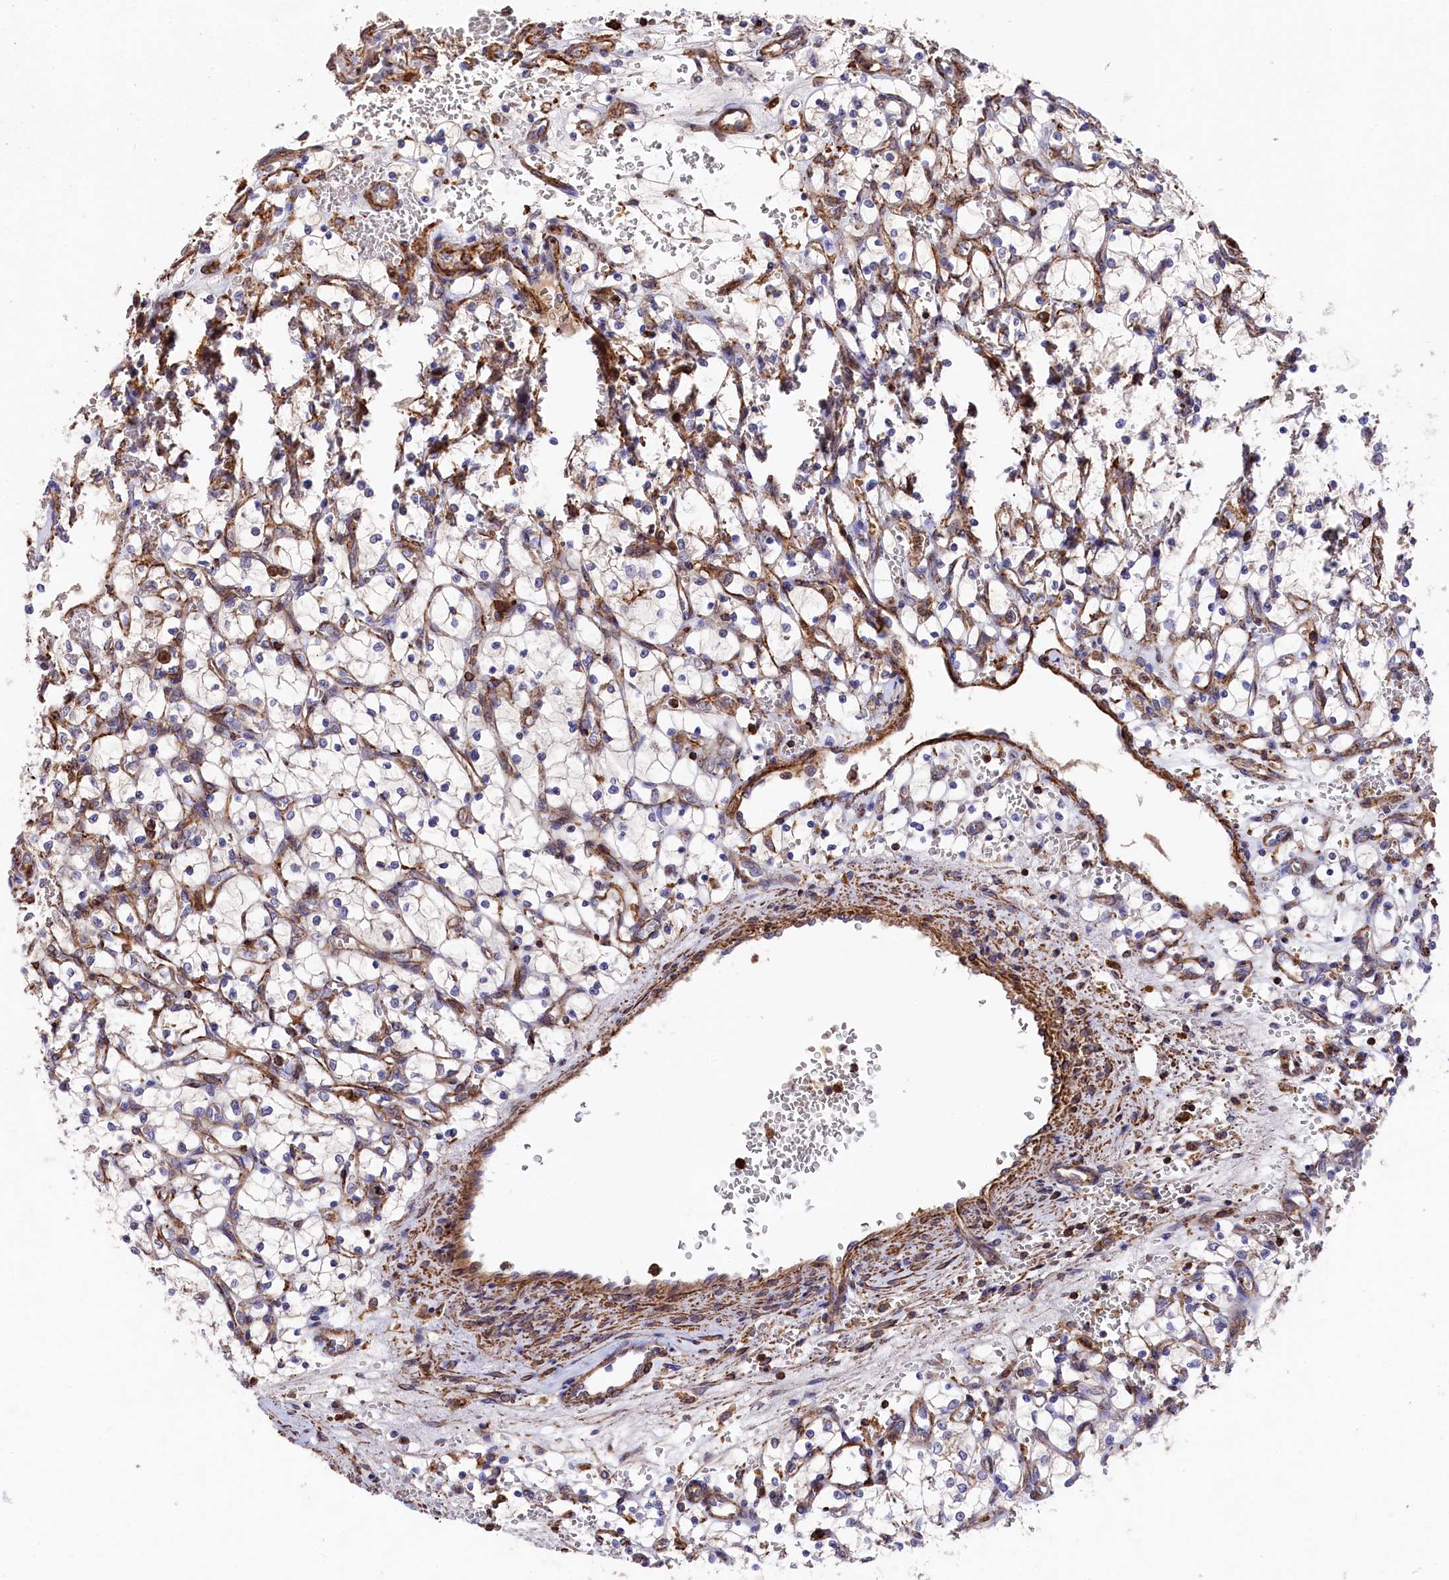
{"staining": {"intensity": "weak", "quantity": "<25%", "location": "cytoplasmic/membranous"}, "tissue": "renal cancer", "cell_type": "Tumor cells", "image_type": "cancer", "snomed": [{"axis": "morphology", "description": "Adenocarcinoma, NOS"}, {"axis": "topography", "description": "Kidney"}], "caption": "This is an IHC histopathology image of renal cancer. There is no expression in tumor cells.", "gene": "RAPSN", "patient": {"sex": "female", "age": 69}}